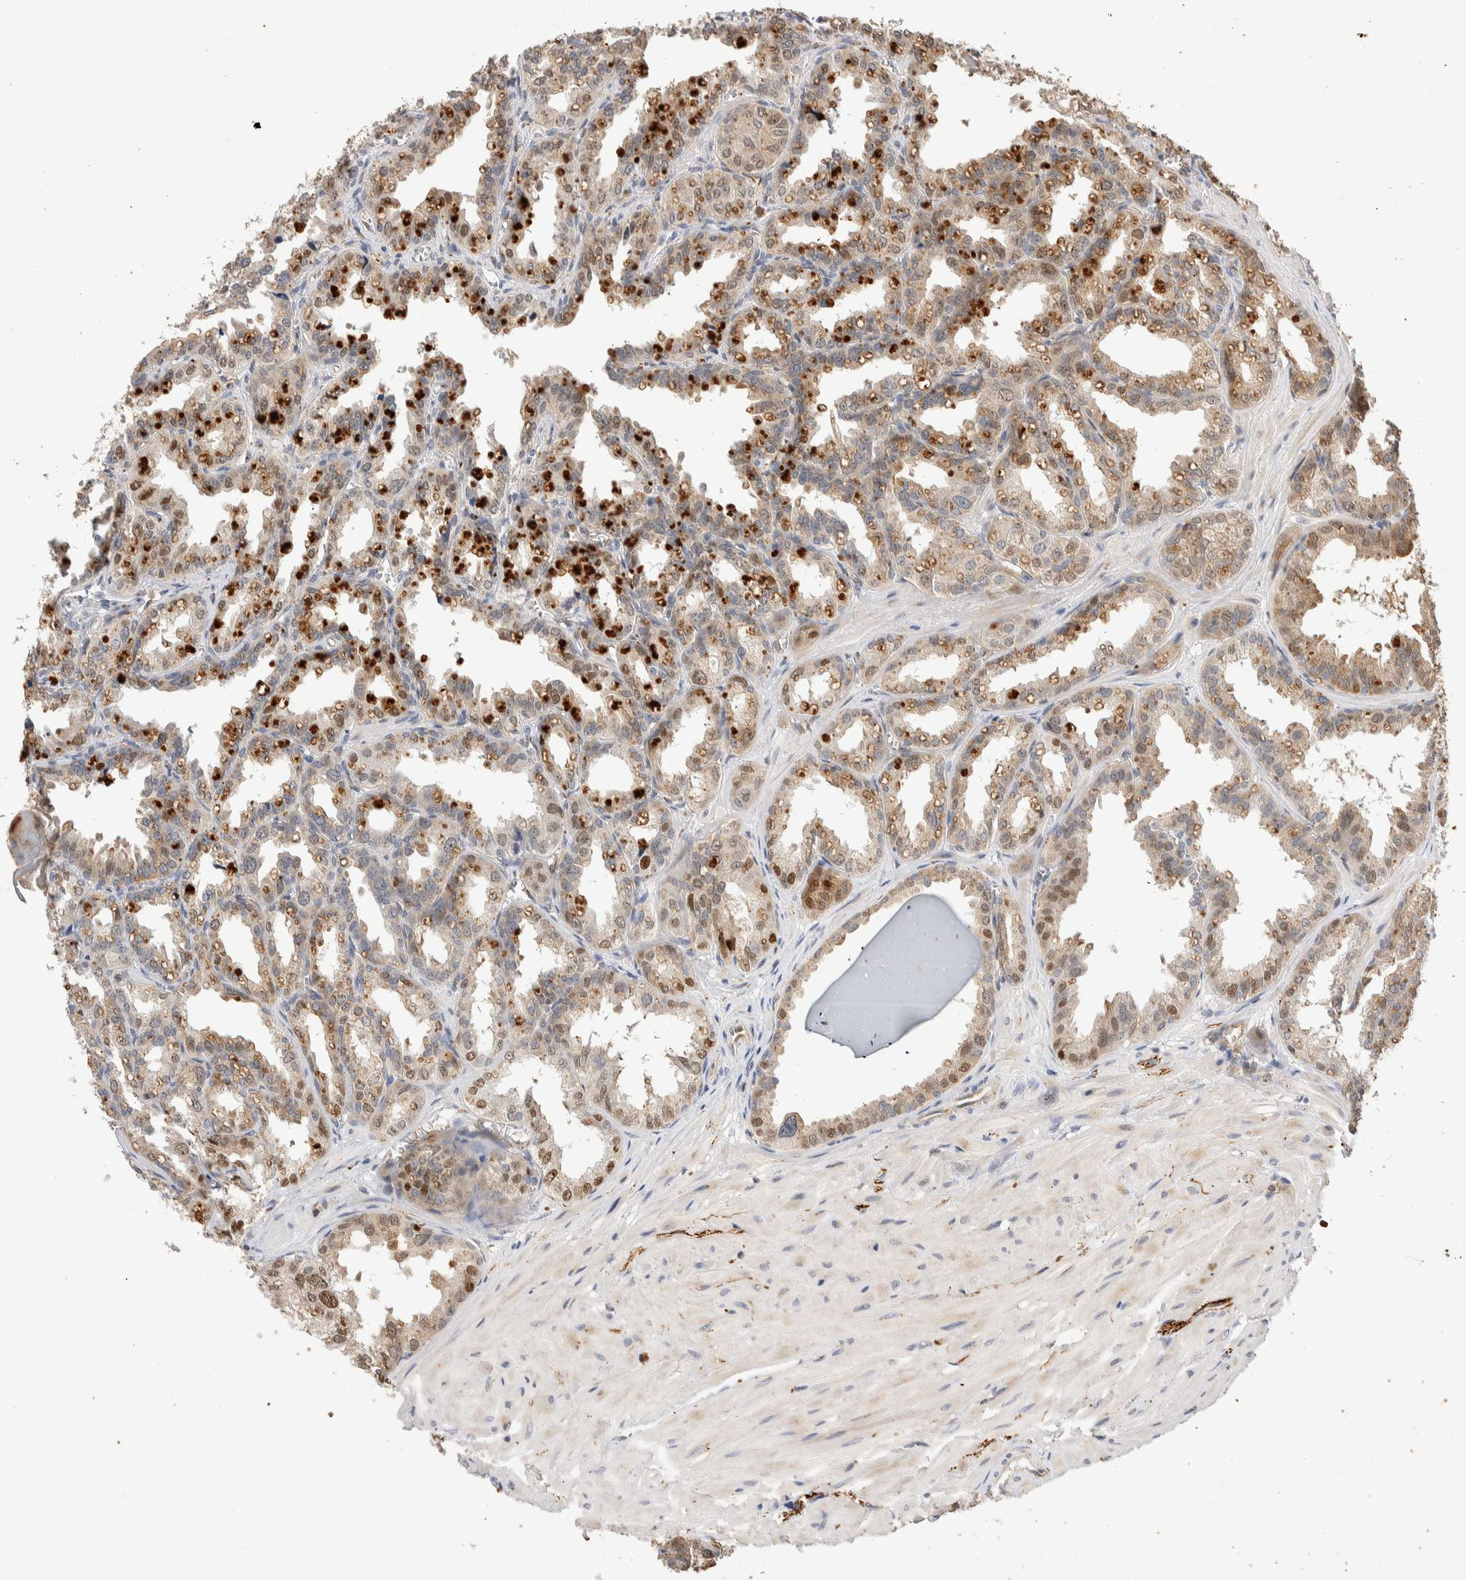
{"staining": {"intensity": "strong", "quantity": "<25%", "location": "cytoplasmic/membranous,nuclear"}, "tissue": "seminal vesicle", "cell_type": "Glandular cells", "image_type": "normal", "snomed": [{"axis": "morphology", "description": "Normal tissue, NOS"}, {"axis": "topography", "description": "Prostate"}, {"axis": "topography", "description": "Seminal veicle"}], "caption": "The immunohistochemical stain labels strong cytoplasmic/membranous,nuclear expression in glandular cells of benign seminal vesicle. (brown staining indicates protein expression, while blue staining denotes nuclei).", "gene": "NSMAF", "patient": {"sex": "male", "age": 51}}